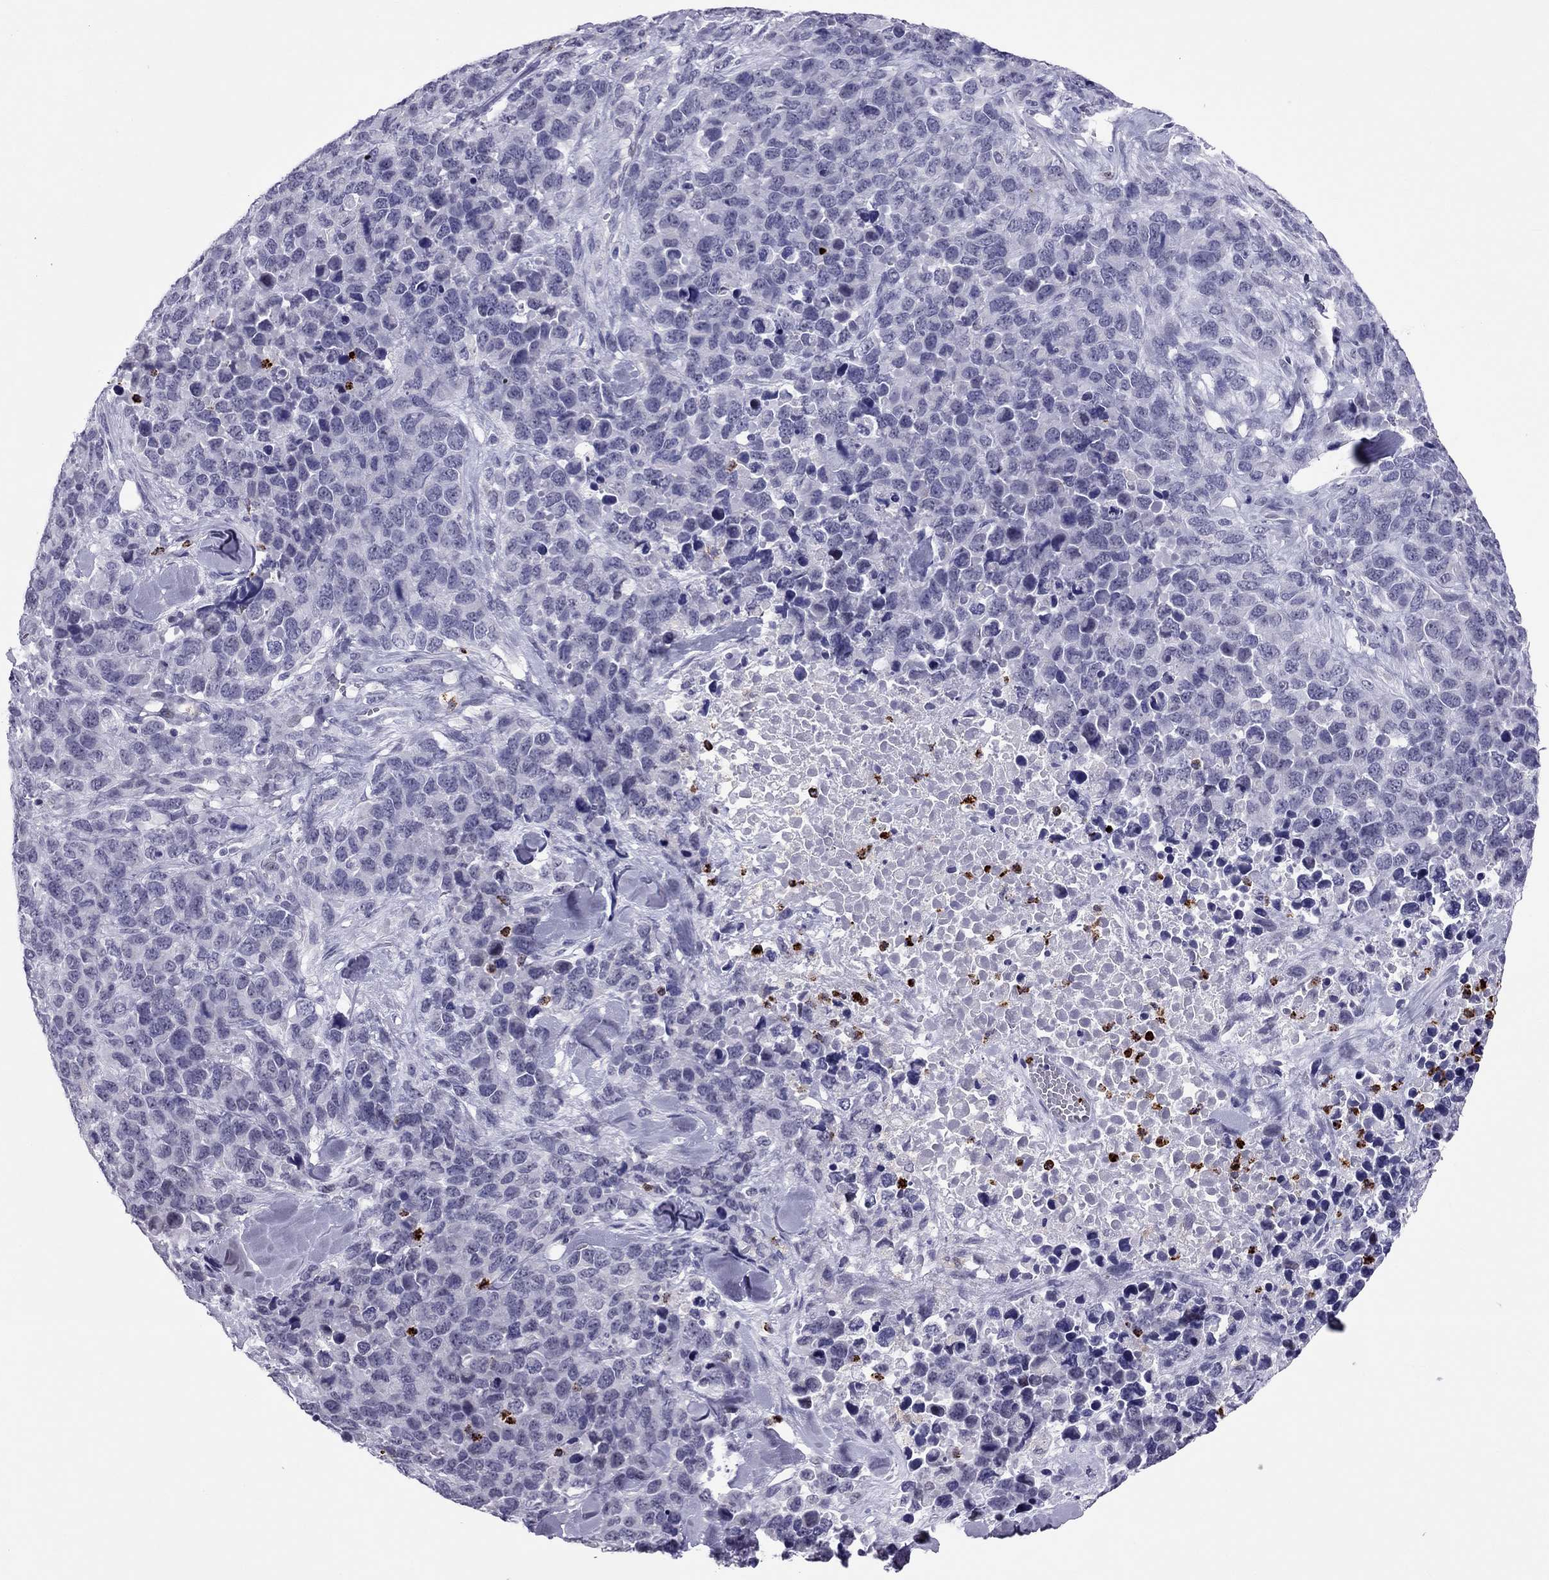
{"staining": {"intensity": "negative", "quantity": "none", "location": "none"}, "tissue": "melanoma", "cell_type": "Tumor cells", "image_type": "cancer", "snomed": [{"axis": "morphology", "description": "Malignant melanoma, Metastatic site"}, {"axis": "topography", "description": "Skin"}], "caption": "Immunohistochemical staining of human melanoma shows no significant staining in tumor cells.", "gene": "CCL27", "patient": {"sex": "male", "age": 84}}